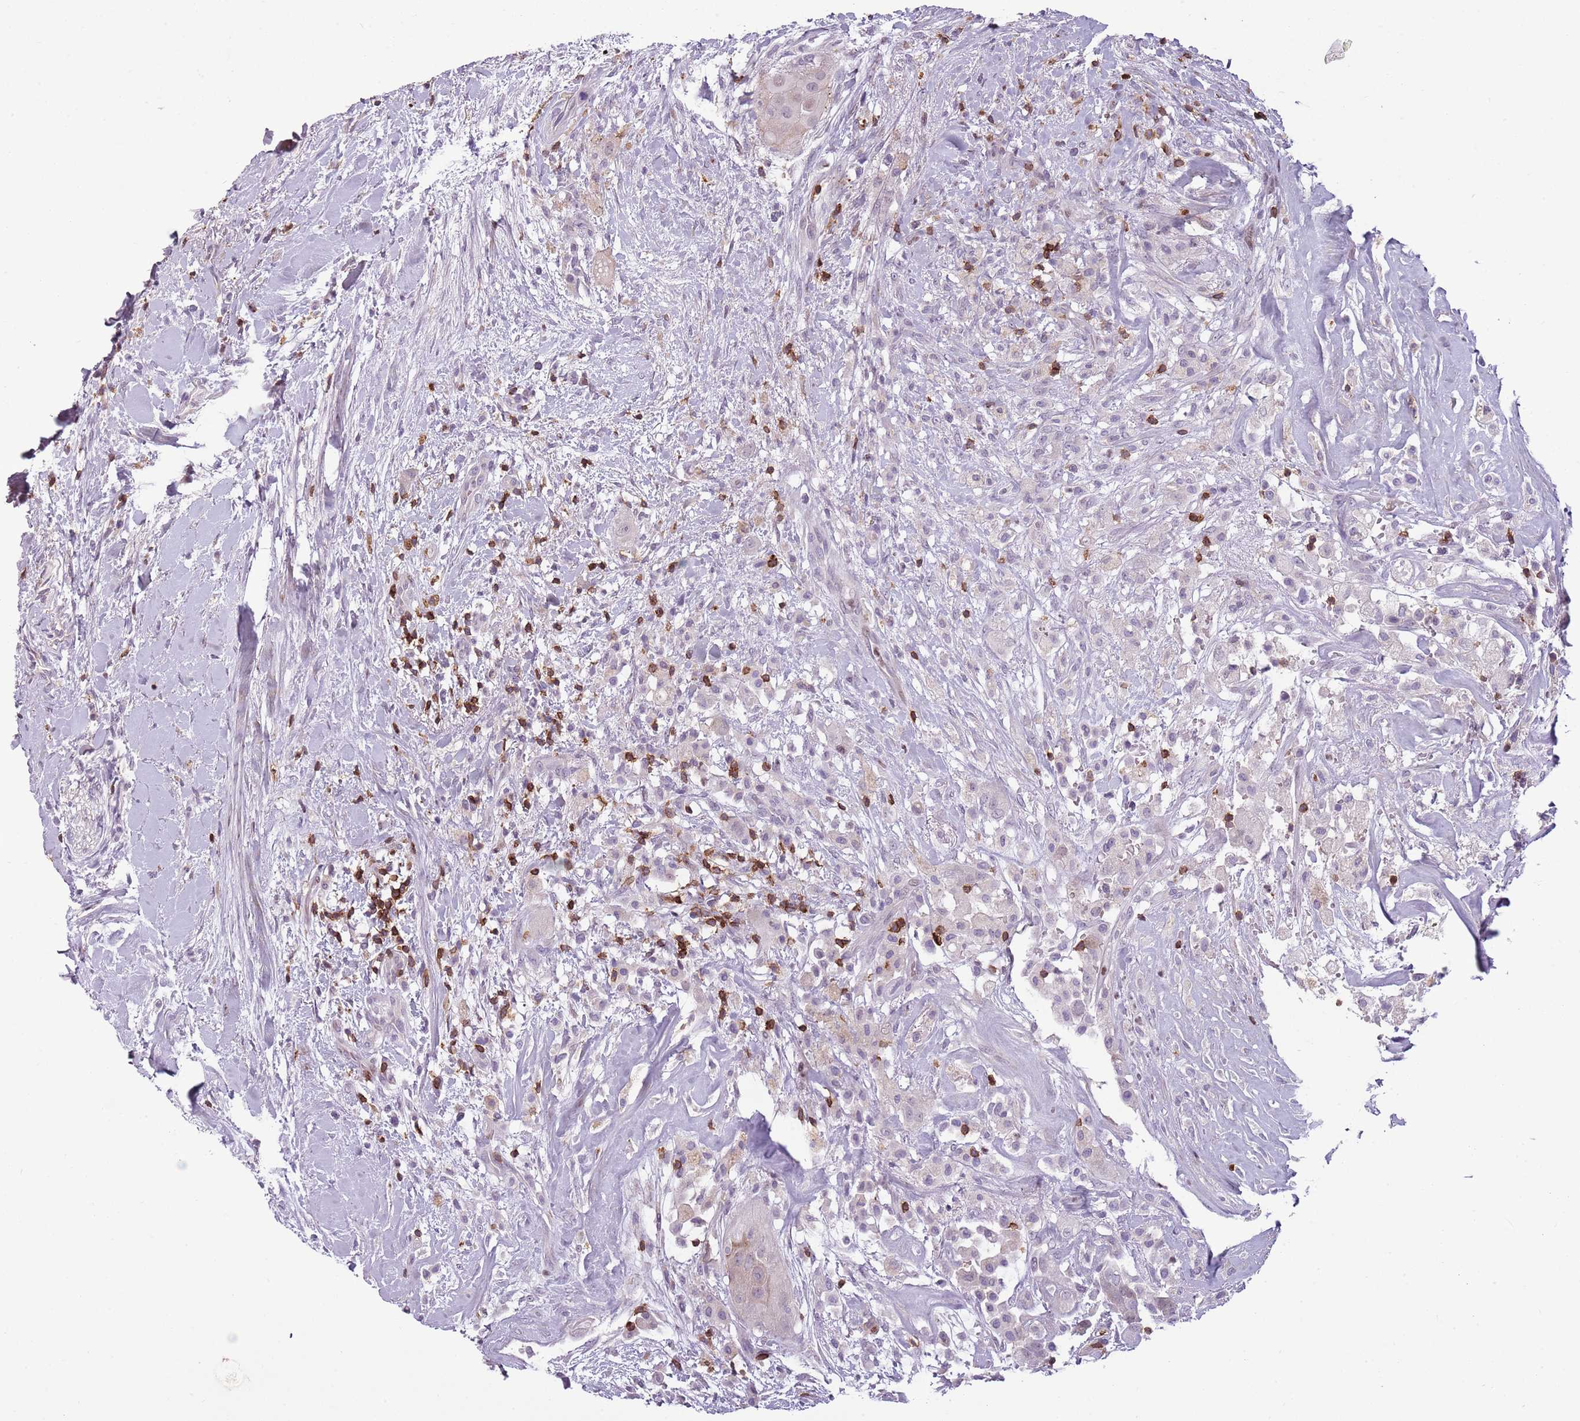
{"staining": {"intensity": "negative", "quantity": "none", "location": "none"}, "tissue": "thyroid cancer", "cell_type": "Tumor cells", "image_type": "cancer", "snomed": [{"axis": "morphology", "description": "Normal tissue, NOS"}, {"axis": "morphology", "description": "Papillary adenocarcinoma, NOS"}, {"axis": "topography", "description": "Thyroid gland"}], "caption": "The micrograph reveals no significant expression in tumor cells of thyroid cancer.", "gene": "ZNF583", "patient": {"sex": "female", "age": 59}}